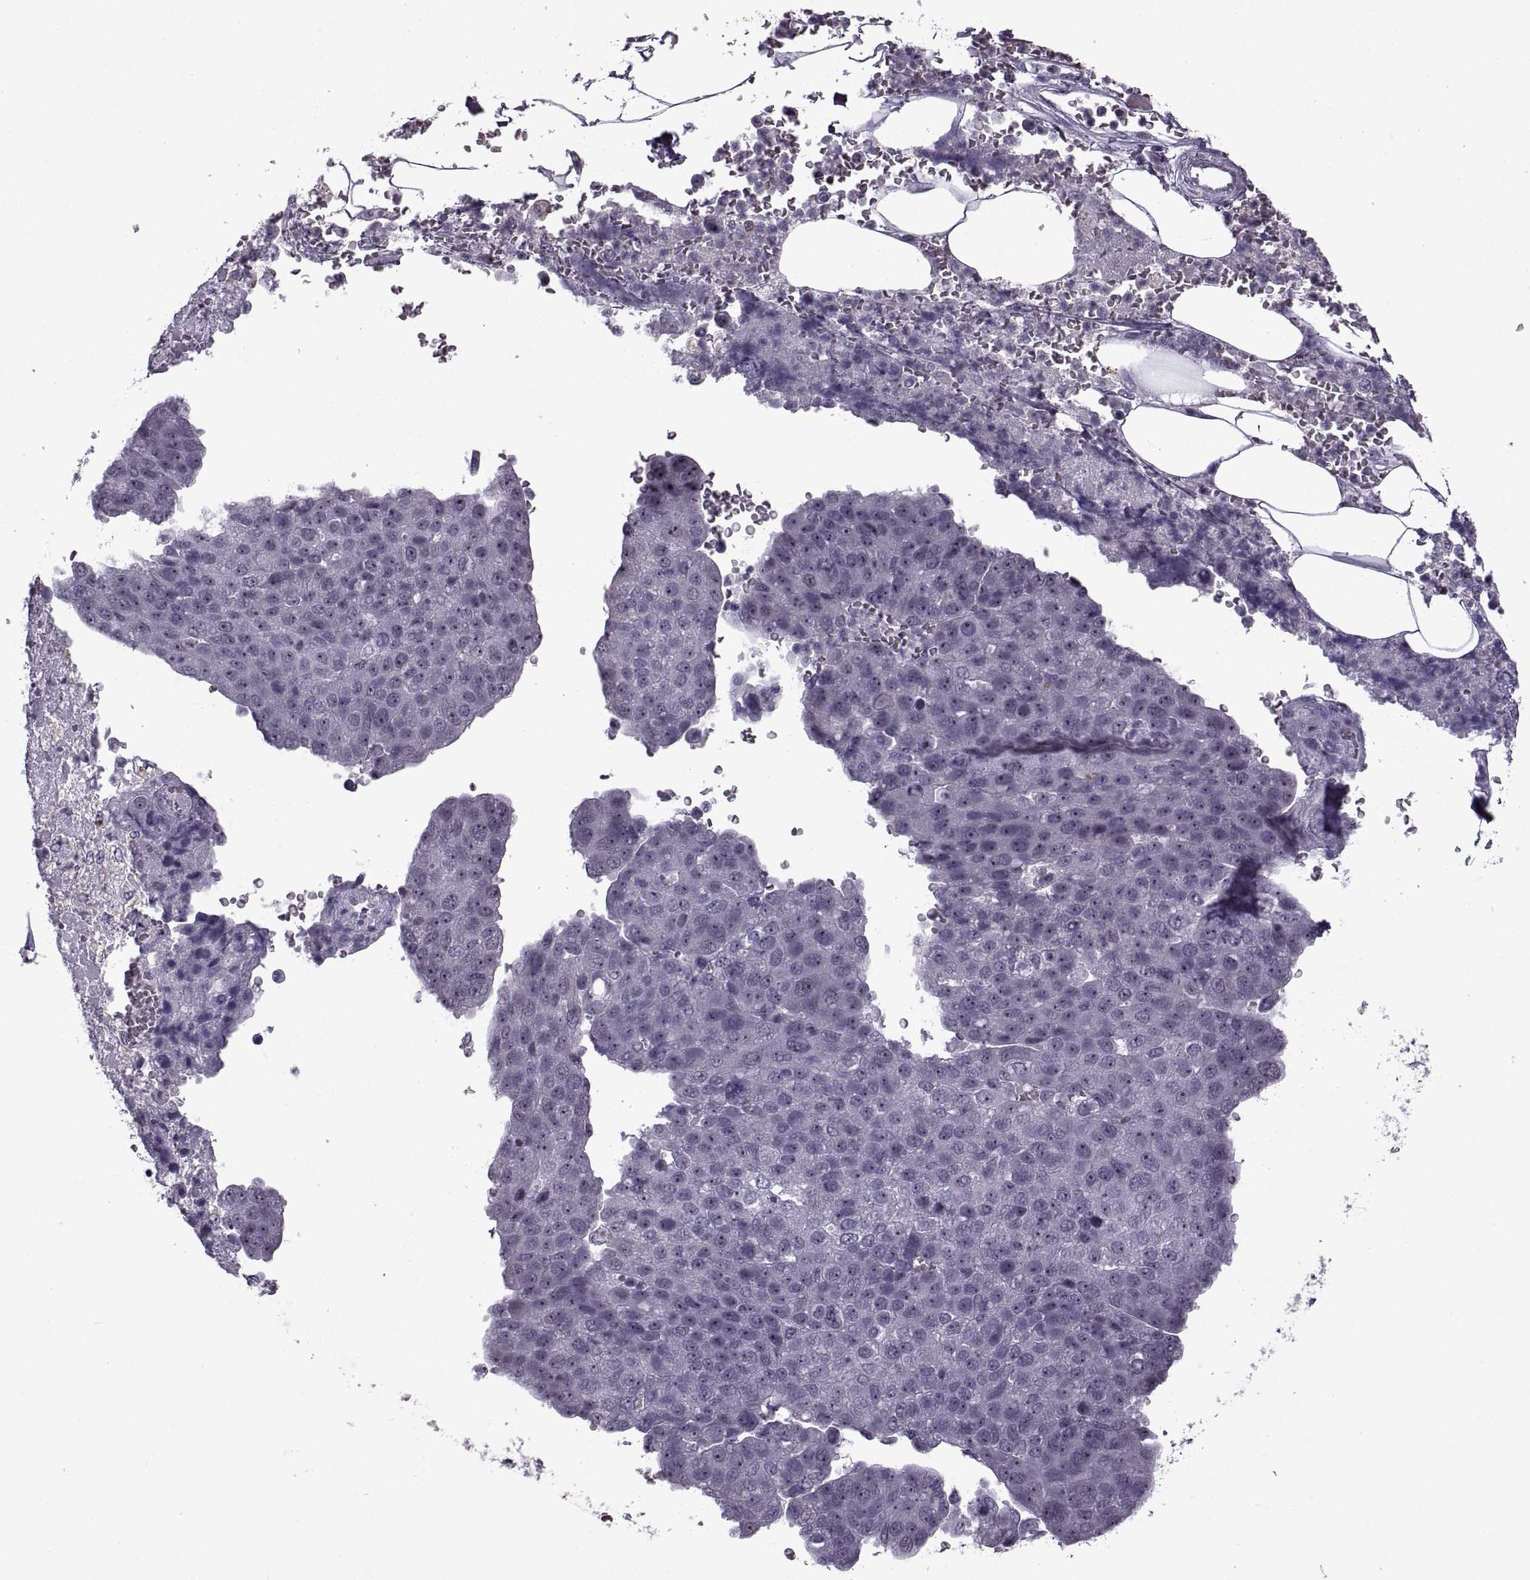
{"staining": {"intensity": "weak", "quantity": ">75%", "location": "nuclear"}, "tissue": "pancreatic cancer", "cell_type": "Tumor cells", "image_type": "cancer", "snomed": [{"axis": "morphology", "description": "Adenocarcinoma, NOS"}, {"axis": "topography", "description": "Pancreas"}], "caption": "Immunohistochemical staining of adenocarcinoma (pancreatic) reveals low levels of weak nuclear protein staining in approximately >75% of tumor cells.", "gene": "SINHCAF", "patient": {"sex": "female", "age": 61}}